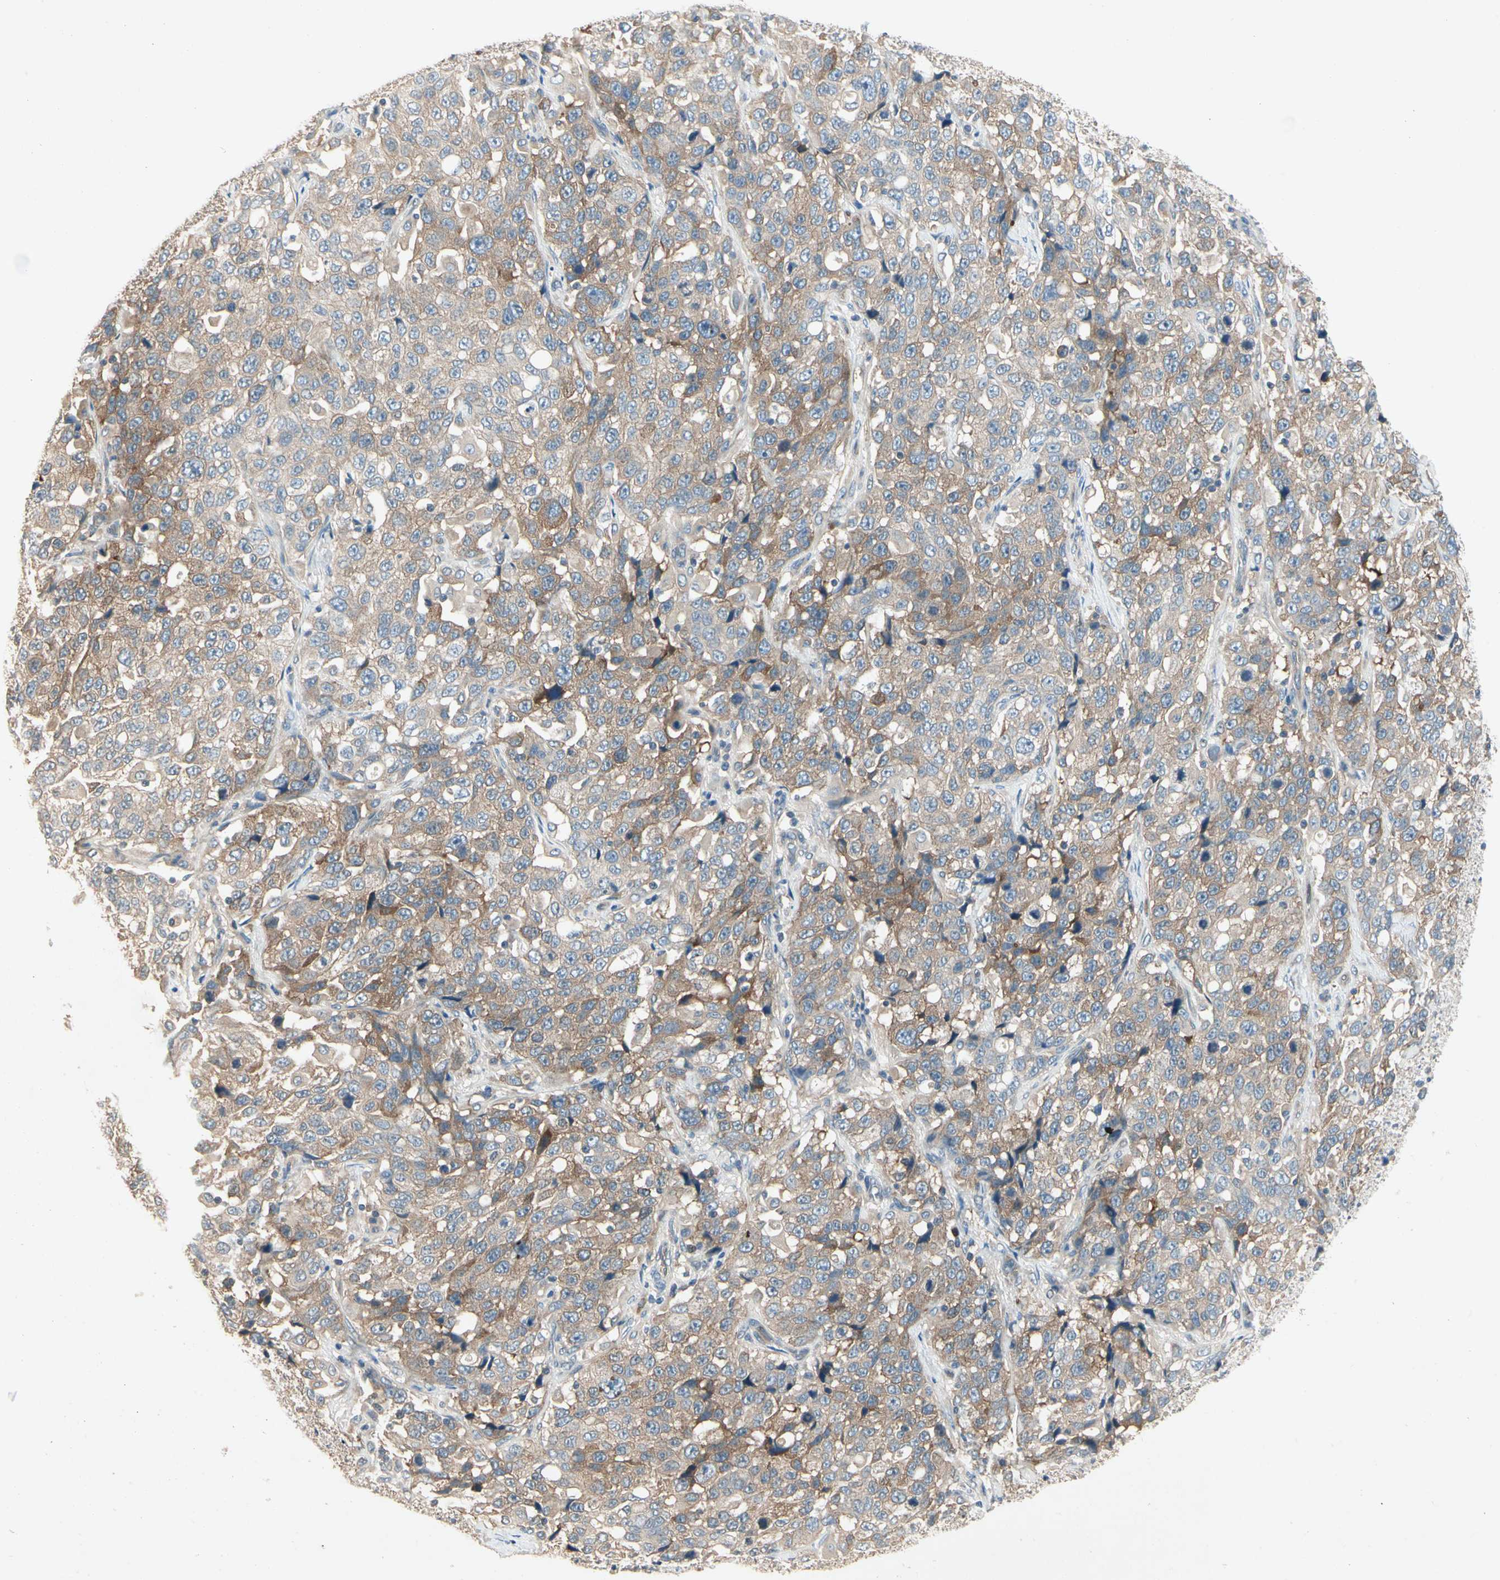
{"staining": {"intensity": "moderate", "quantity": ">75%", "location": "cytoplasmic/membranous"}, "tissue": "stomach cancer", "cell_type": "Tumor cells", "image_type": "cancer", "snomed": [{"axis": "morphology", "description": "Normal tissue, NOS"}, {"axis": "morphology", "description": "Adenocarcinoma, NOS"}, {"axis": "topography", "description": "Stomach"}], "caption": "Human adenocarcinoma (stomach) stained with a protein marker displays moderate staining in tumor cells.", "gene": "IL1R1", "patient": {"sex": "male", "age": 48}}